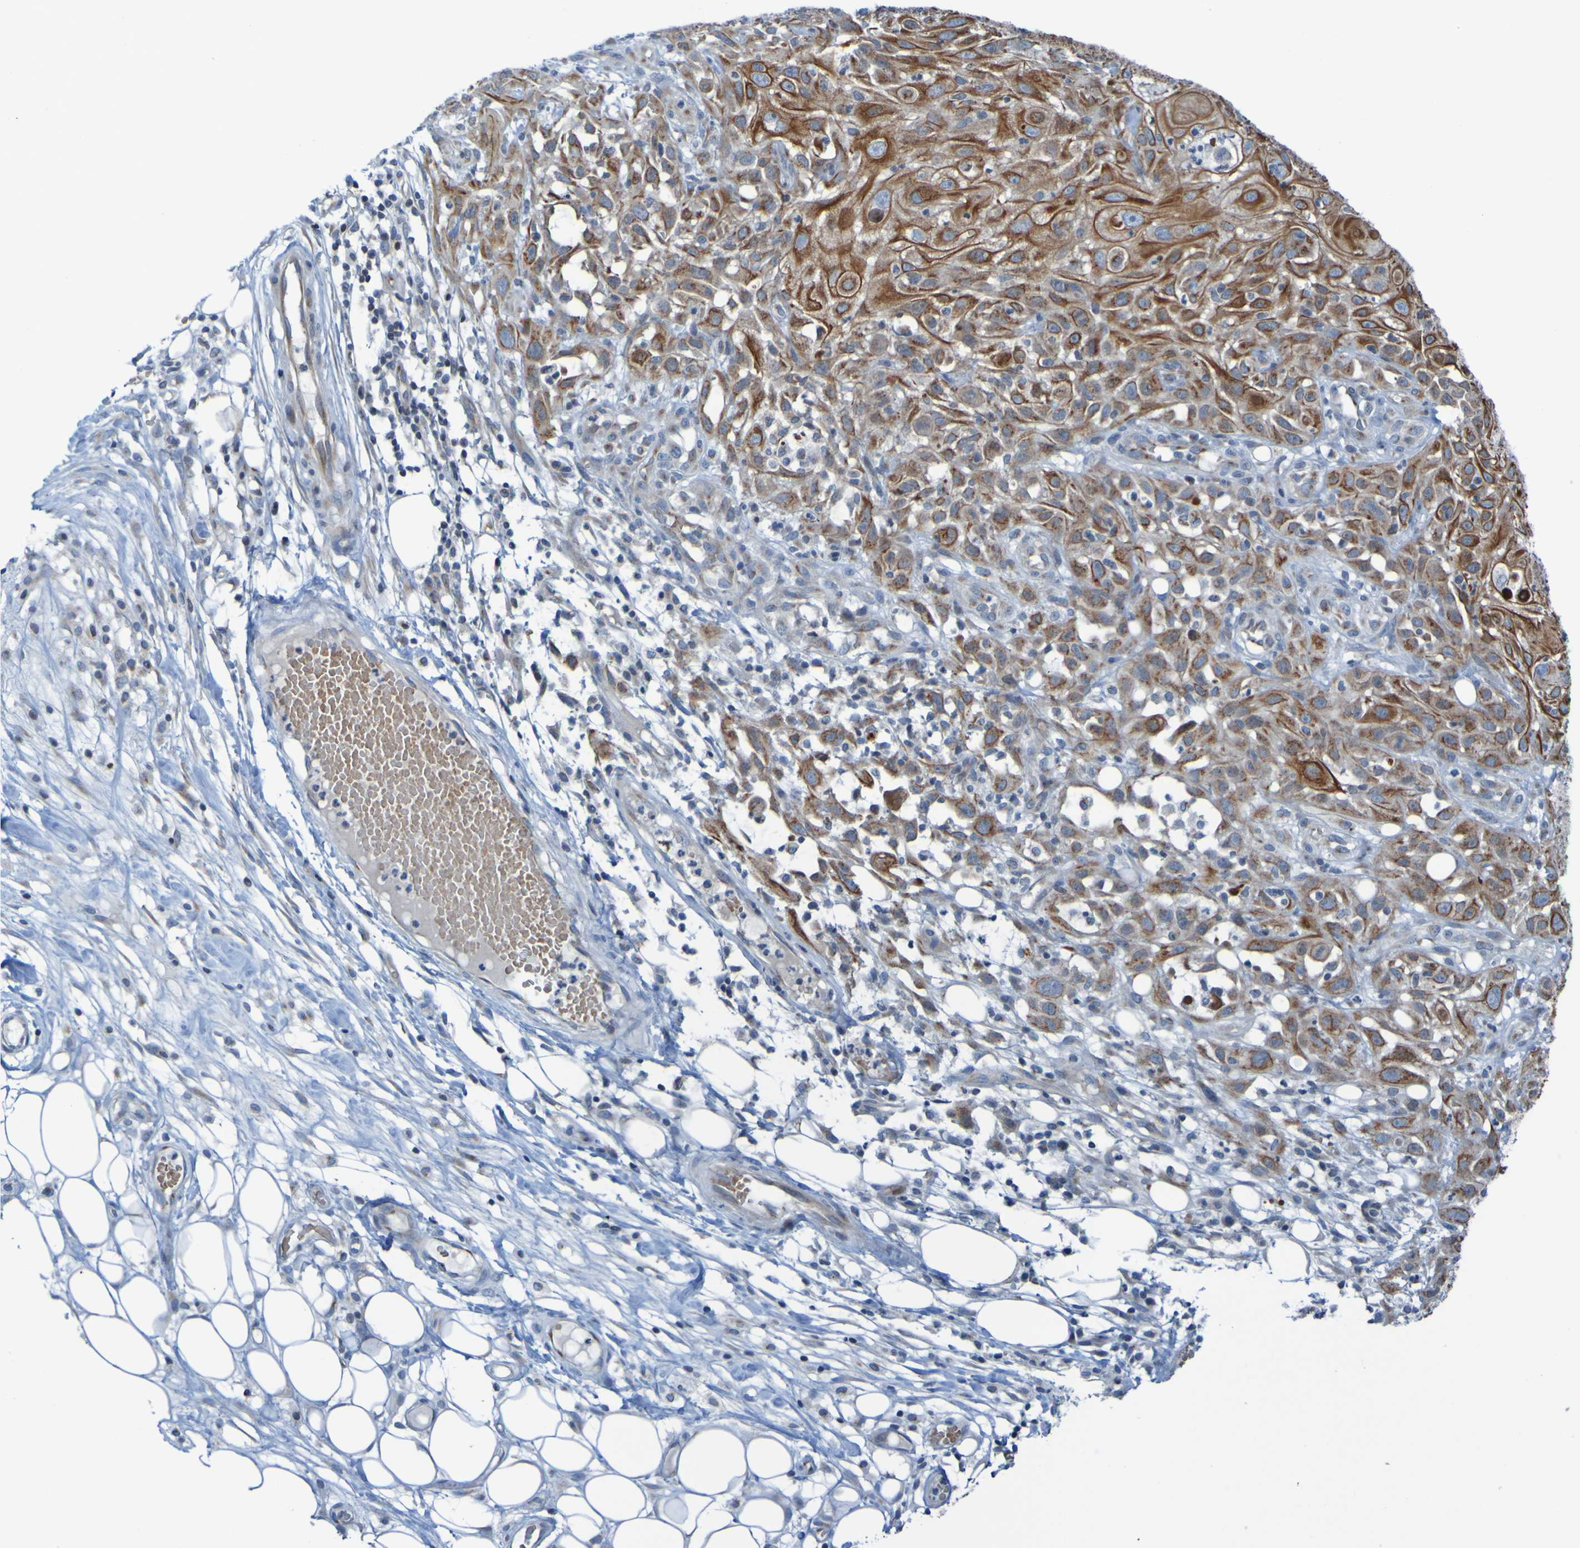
{"staining": {"intensity": "strong", "quantity": ">75%", "location": "cytoplasmic/membranous"}, "tissue": "skin cancer", "cell_type": "Tumor cells", "image_type": "cancer", "snomed": [{"axis": "morphology", "description": "Squamous cell carcinoma, NOS"}, {"axis": "topography", "description": "Skin"}], "caption": "Immunohistochemical staining of human skin cancer (squamous cell carcinoma) exhibits high levels of strong cytoplasmic/membranous protein expression in approximately >75% of tumor cells.", "gene": "UNG", "patient": {"sex": "male", "age": 75}}